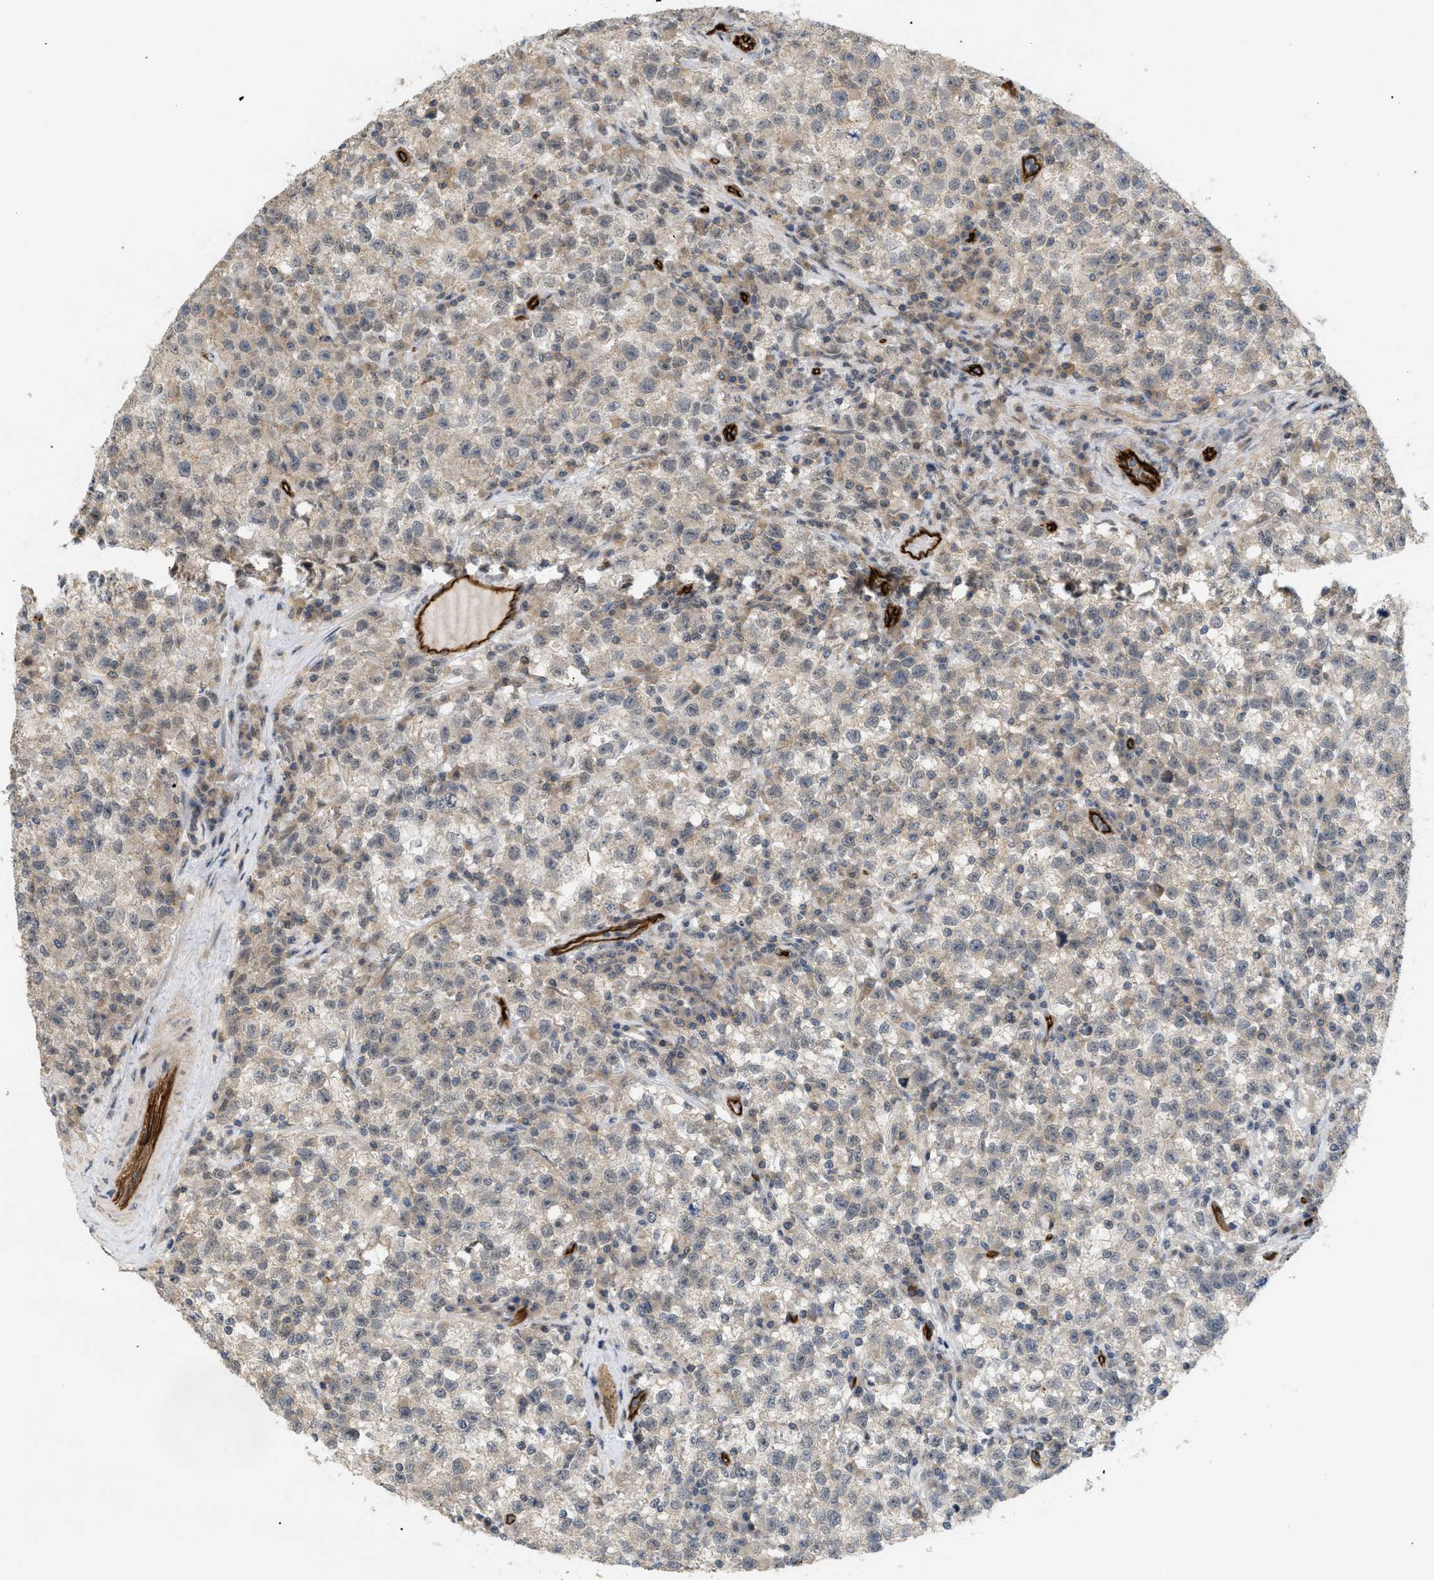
{"staining": {"intensity": "weak", "quantity": "25%-75%", "location": "cytoplasmic/membranous"}, "tissue": "testis cancer", "cell_type": "Tumor cells", "image_type": "cancer", "snomed": [{"axis": "morphology", "description": "Seminoma, NOS"}, {"axis": "topography", "description": "Testis"}], "caption": "About 25%-75% of tumor cells in human testis cancer (seminoma) exhibit weak cytoplasmic/membranous protein expression as visualized by brown immunohistochemical staining.", "gene": "PALMD", "patient": {"sex": "male", "age": 22}}